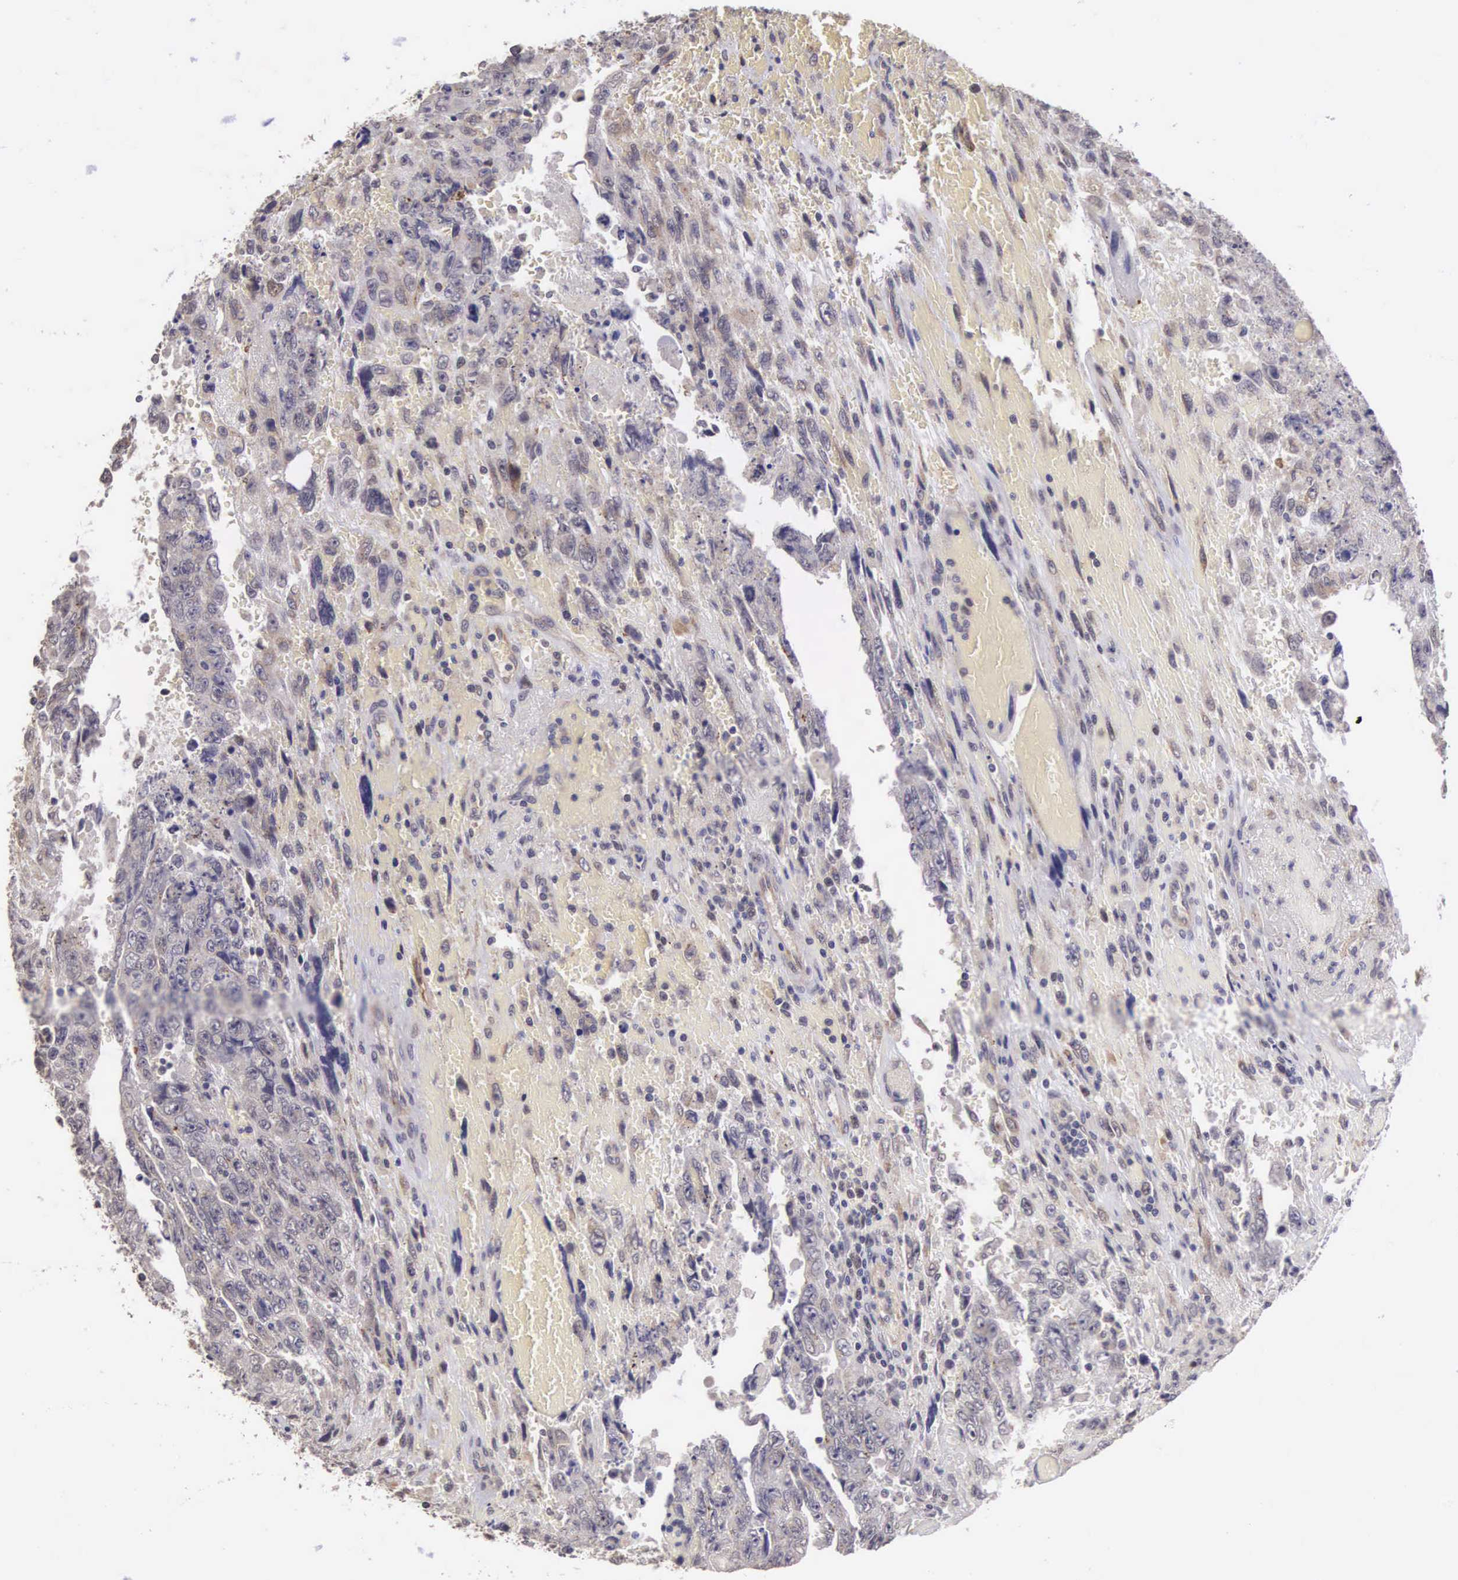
{"staining": {"intensity": "negative", "quantity": "none", "location": "none"}, "tissue": "testis cancer", "cell_type": "Tumor cells", "image_type": "cancer", "snomed": [{"axis": "morphology", "description": "Carcinoma, Embryonal, NOS"}, {"axis": "topography", "description": "Testis"}], "caption": "Protein analysis of testis cancer demonstrates no significant staining in tumor cells.", "gene": "CDC45", "patient": {"sex": "male", "age": 28}}